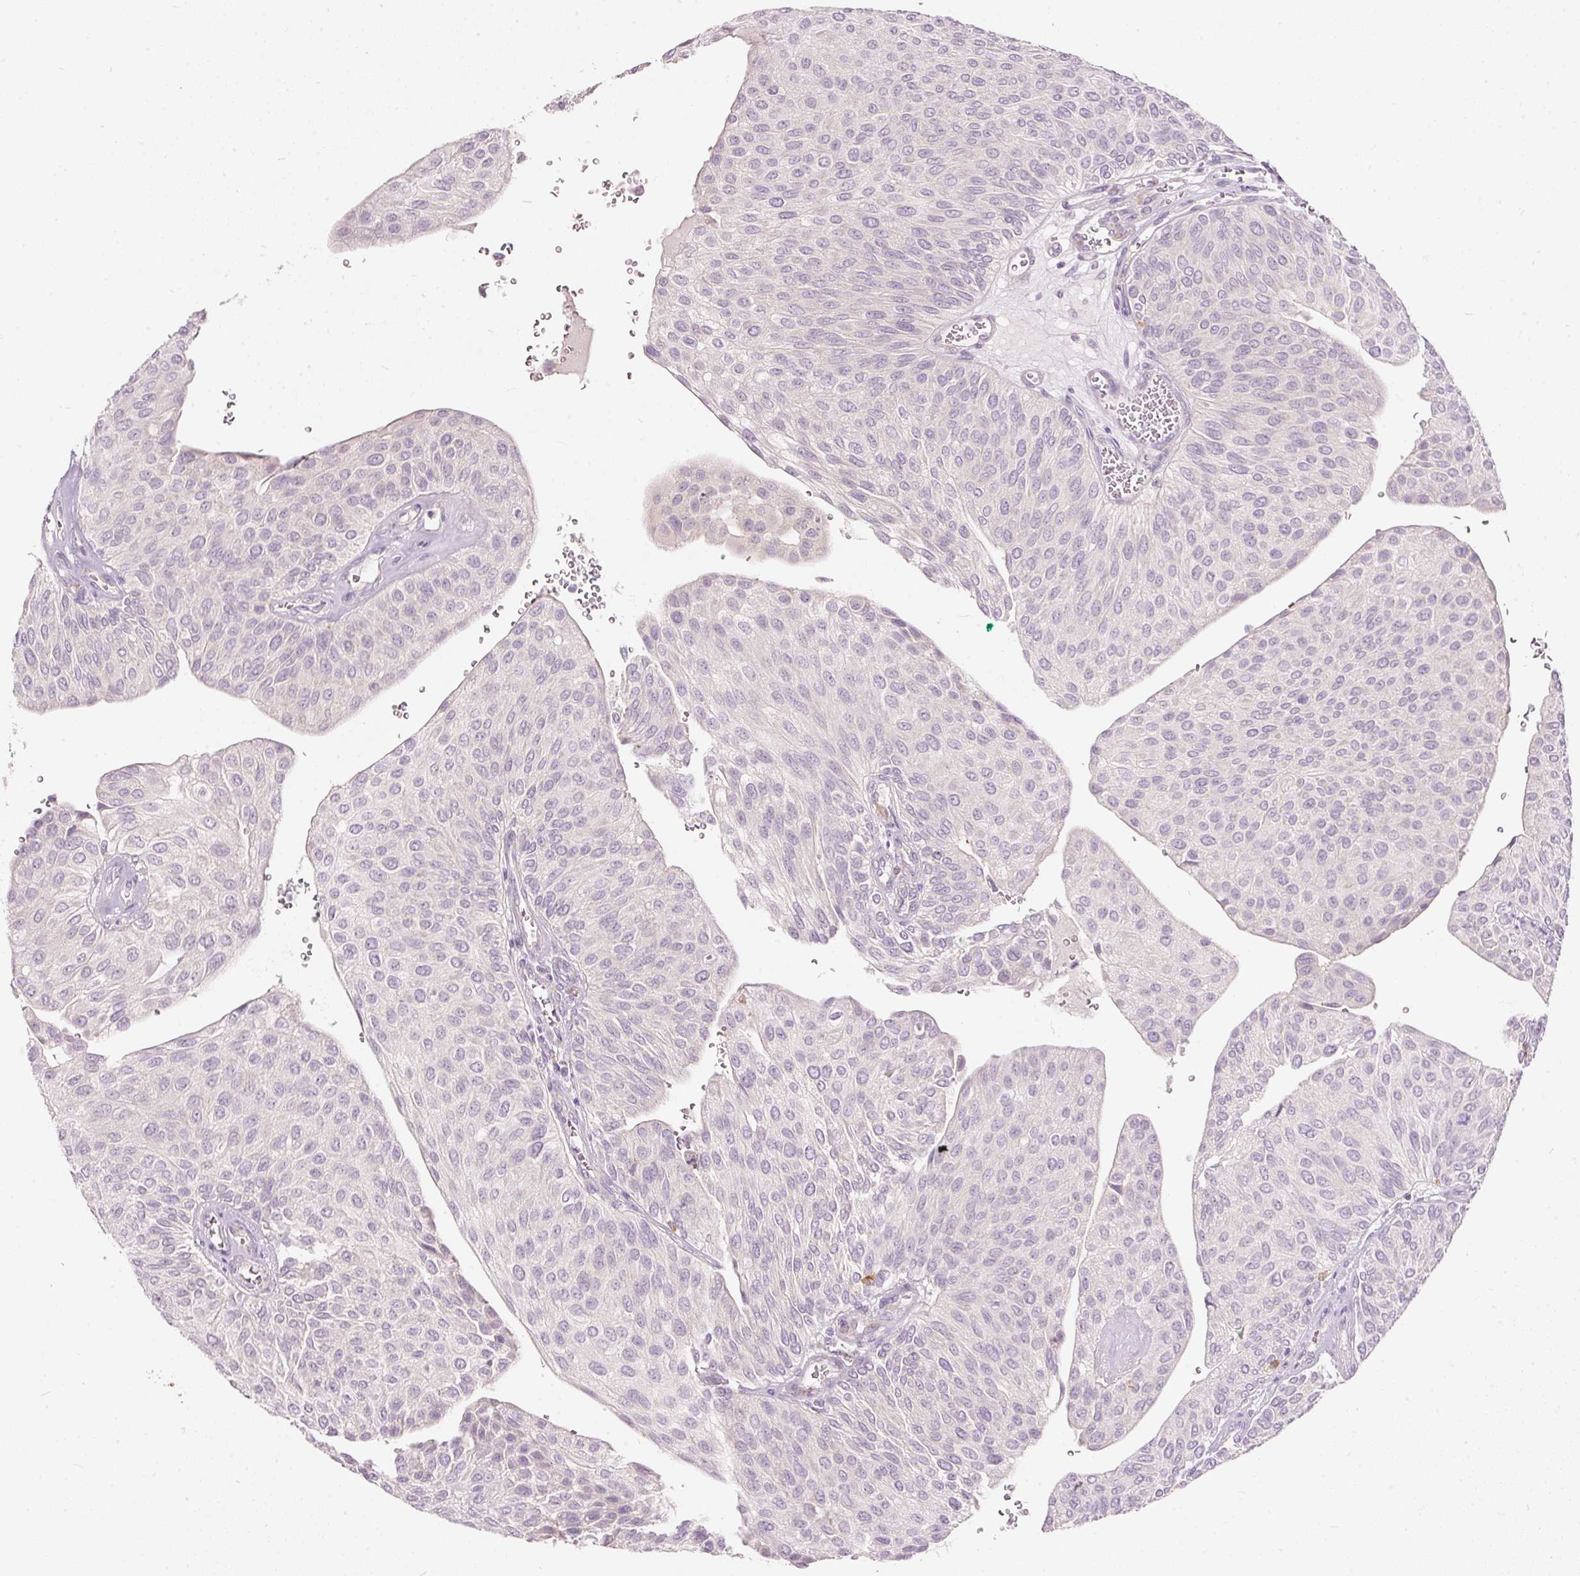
{"staining": {"intensity": "negative", "quantity": "none", "location": "none"}, "tissue": "urothelial cancer", "cell_type": "Tumor cells", "image_type": "cancer", "snomed": [{"axis": "morphology", "description": "Urothelial carcinoma, NOS"}, {"axis": "topography", "description": "Urinary bladder"}], "caption": "Image shows no significant protein positivity in tumor cells of transitional cell carcinoma.", "gene": "MTHFD2", "patient": {"sex": "male", "age": 67}}